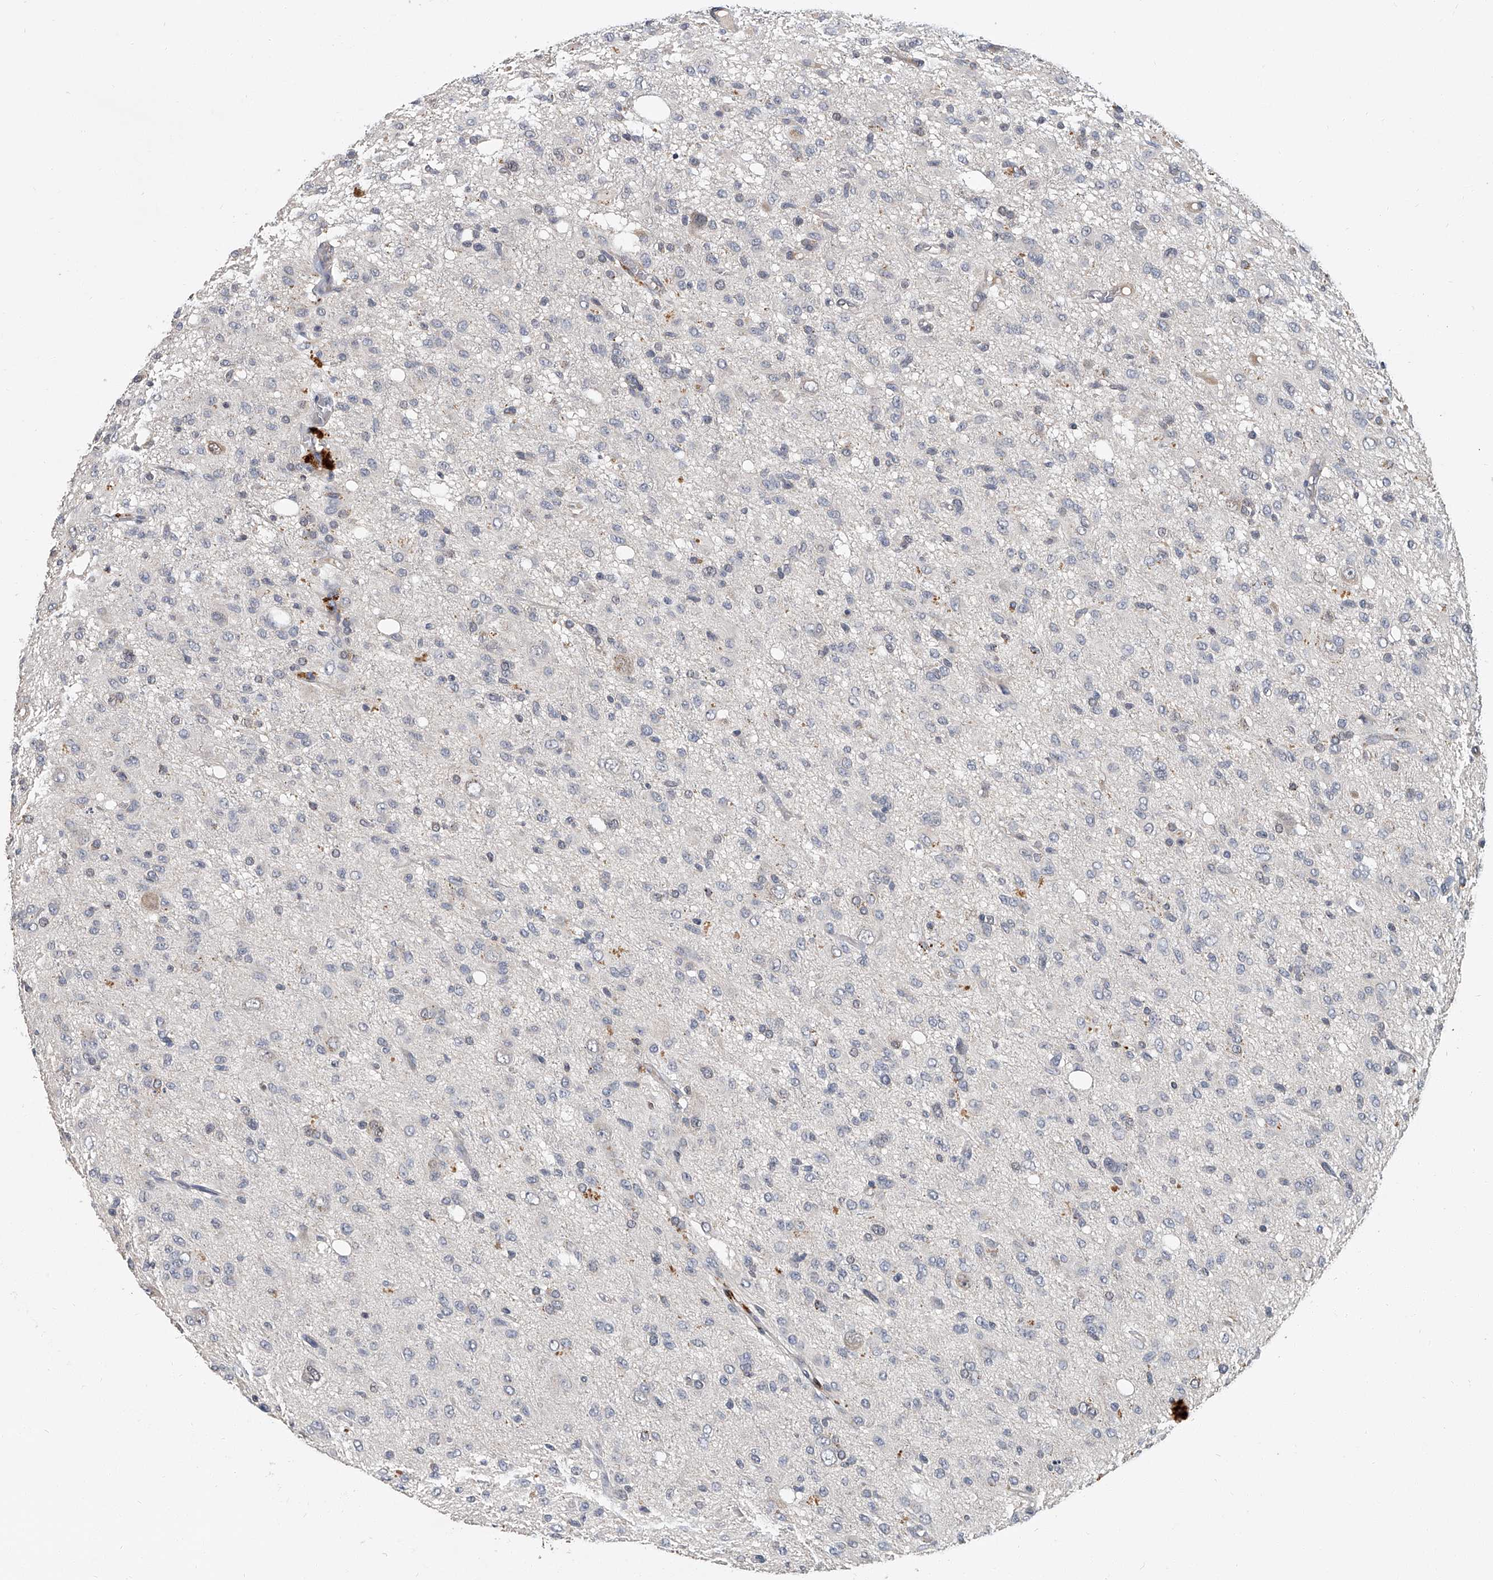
{"staining": {"intensity": "negative", "quantity": "none", "location": "none"}, "tissue": "glioma", "cell_type": "Tumor cells", "image_type": "cancer", "snomed": [{"axis": "morphology", "description": "Glioma, malignant, High grade"}, {"axis": "topography", "description": "Brain"}], "caption": "Immunohistochemistry (IHC) micrograph of neoplastic tissue: human glioma stained with DAB demonstrates no significant protein positivity in tumor cells.", "gene": "JAG2", "patient": {"sex": "female", "age": 59}}